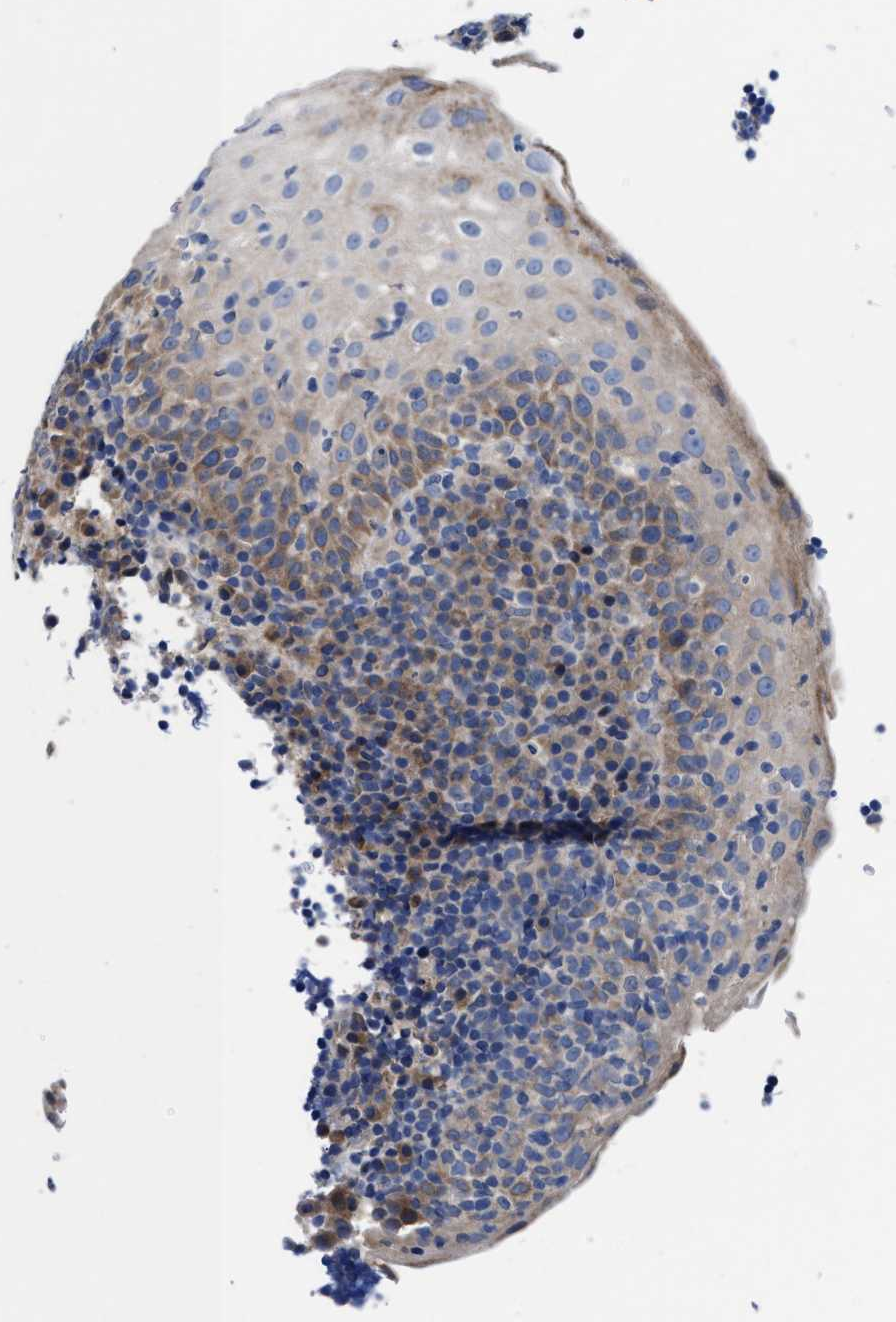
{"staining": {"intensity": "negative", "quantity": "none", "location": "none"}, "tissue": "tonsil", "cell_type": "Germinal center cells", "image_type": "normal", "snomed": [{"axis": "morphology", "description": "Normal tissue, NOS"}, {"axis": "topography", "description": "Tonsil"}], "caption": "A high-resolution micrograph shows immunohistochemistry staining of unremarkable tonsil, which exhibits no significant positivity in germinal center cells.", "gene": "DHRS13", "patient": {"sex": "male", "age": 37}}